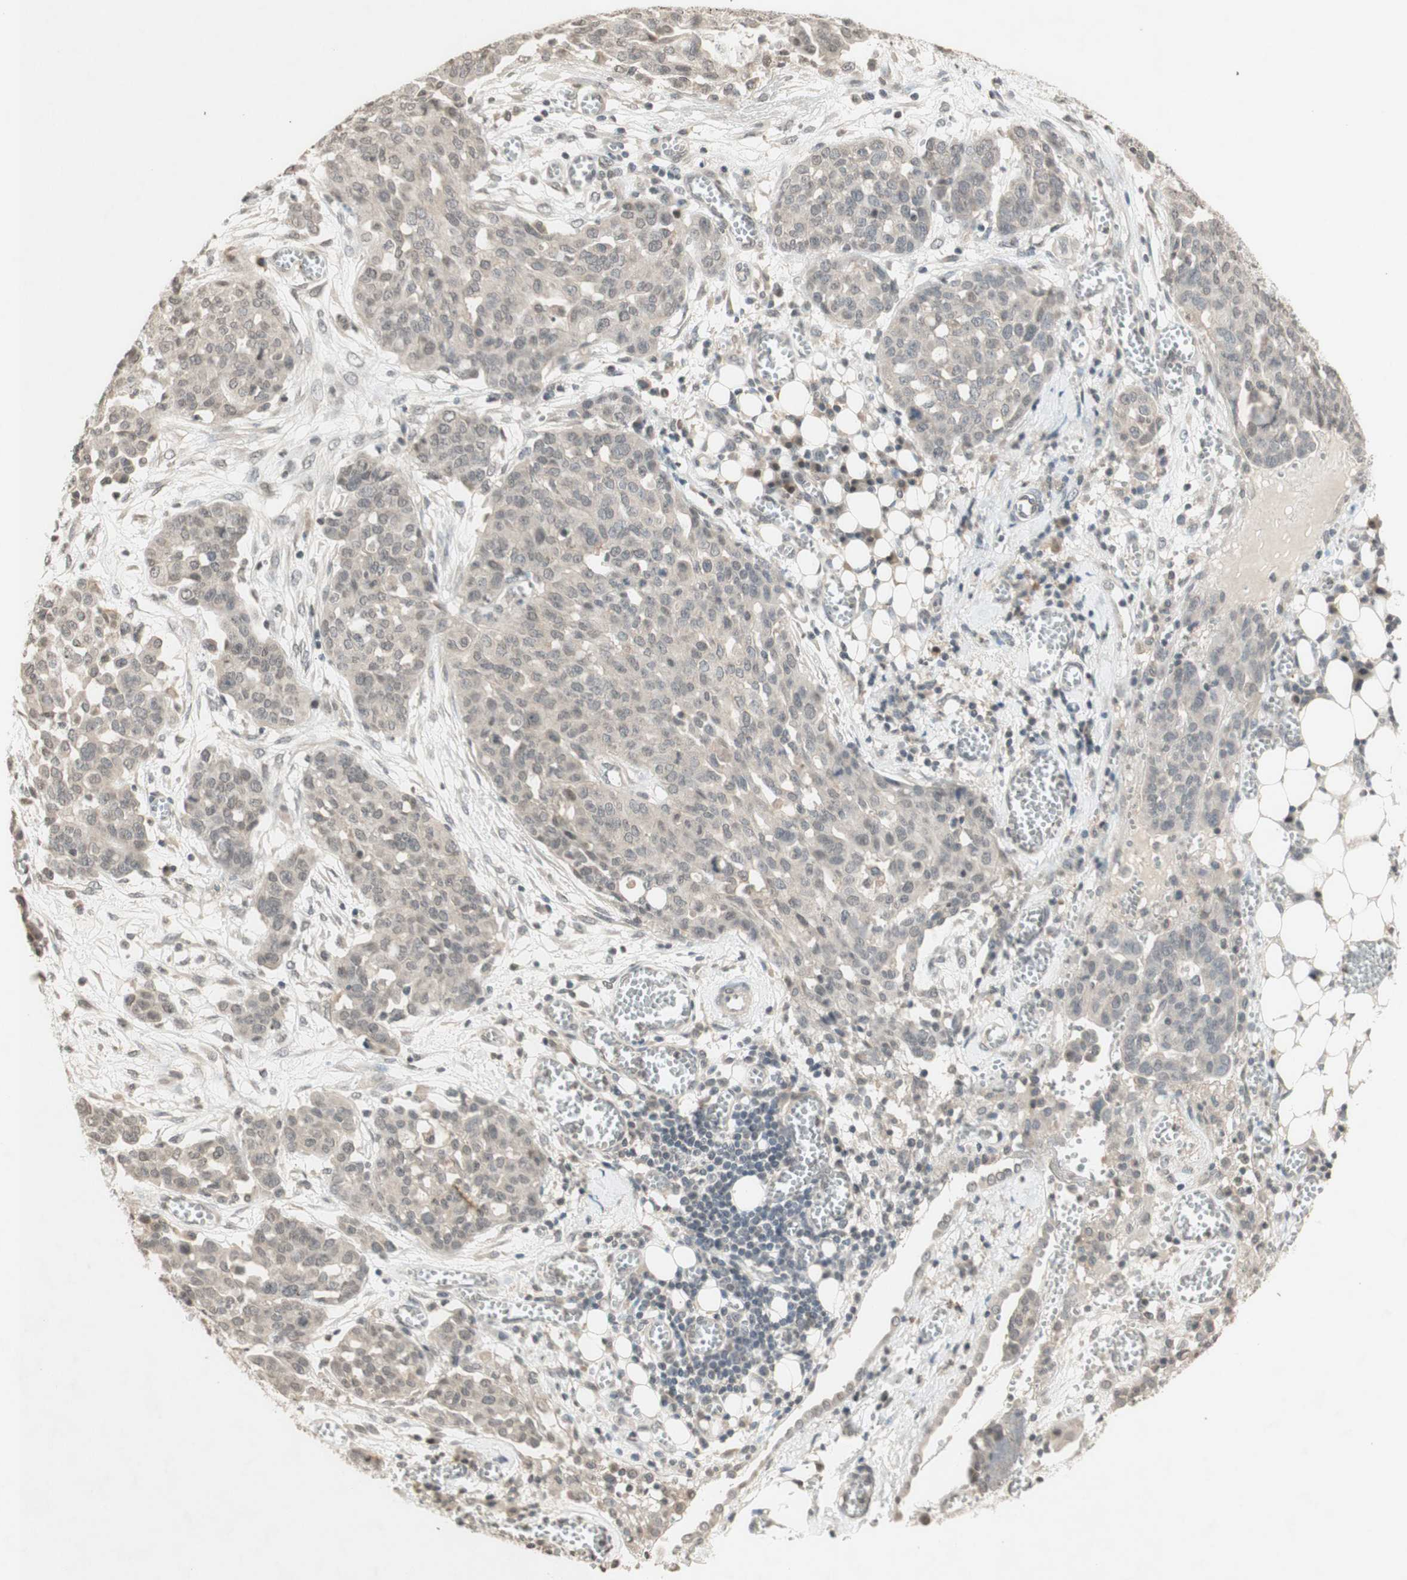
{"staining": {"intensity": "negative", "quantity": "none", "location": "none"}, "tissue": "ovarian cancer", "cell_type": "Tumor cells", "image_type": "cancer", "snomed": [{"axis": "morphology", "description": "Cystadenocarcinoma, serous, NOS"}, {"axis": "topography", "description": "Soft tissue"}, {"axis": "topography", "description": "Ovary"}], "caption": "Immunohistochemistry image of neoplastic tissue: serous cystadenocarcinoma (ovarian) stained with DAB shows no significant protein expression in tumor cells.", "gene": "GLI1", "patient": {"sex": "female", "age": 57}}